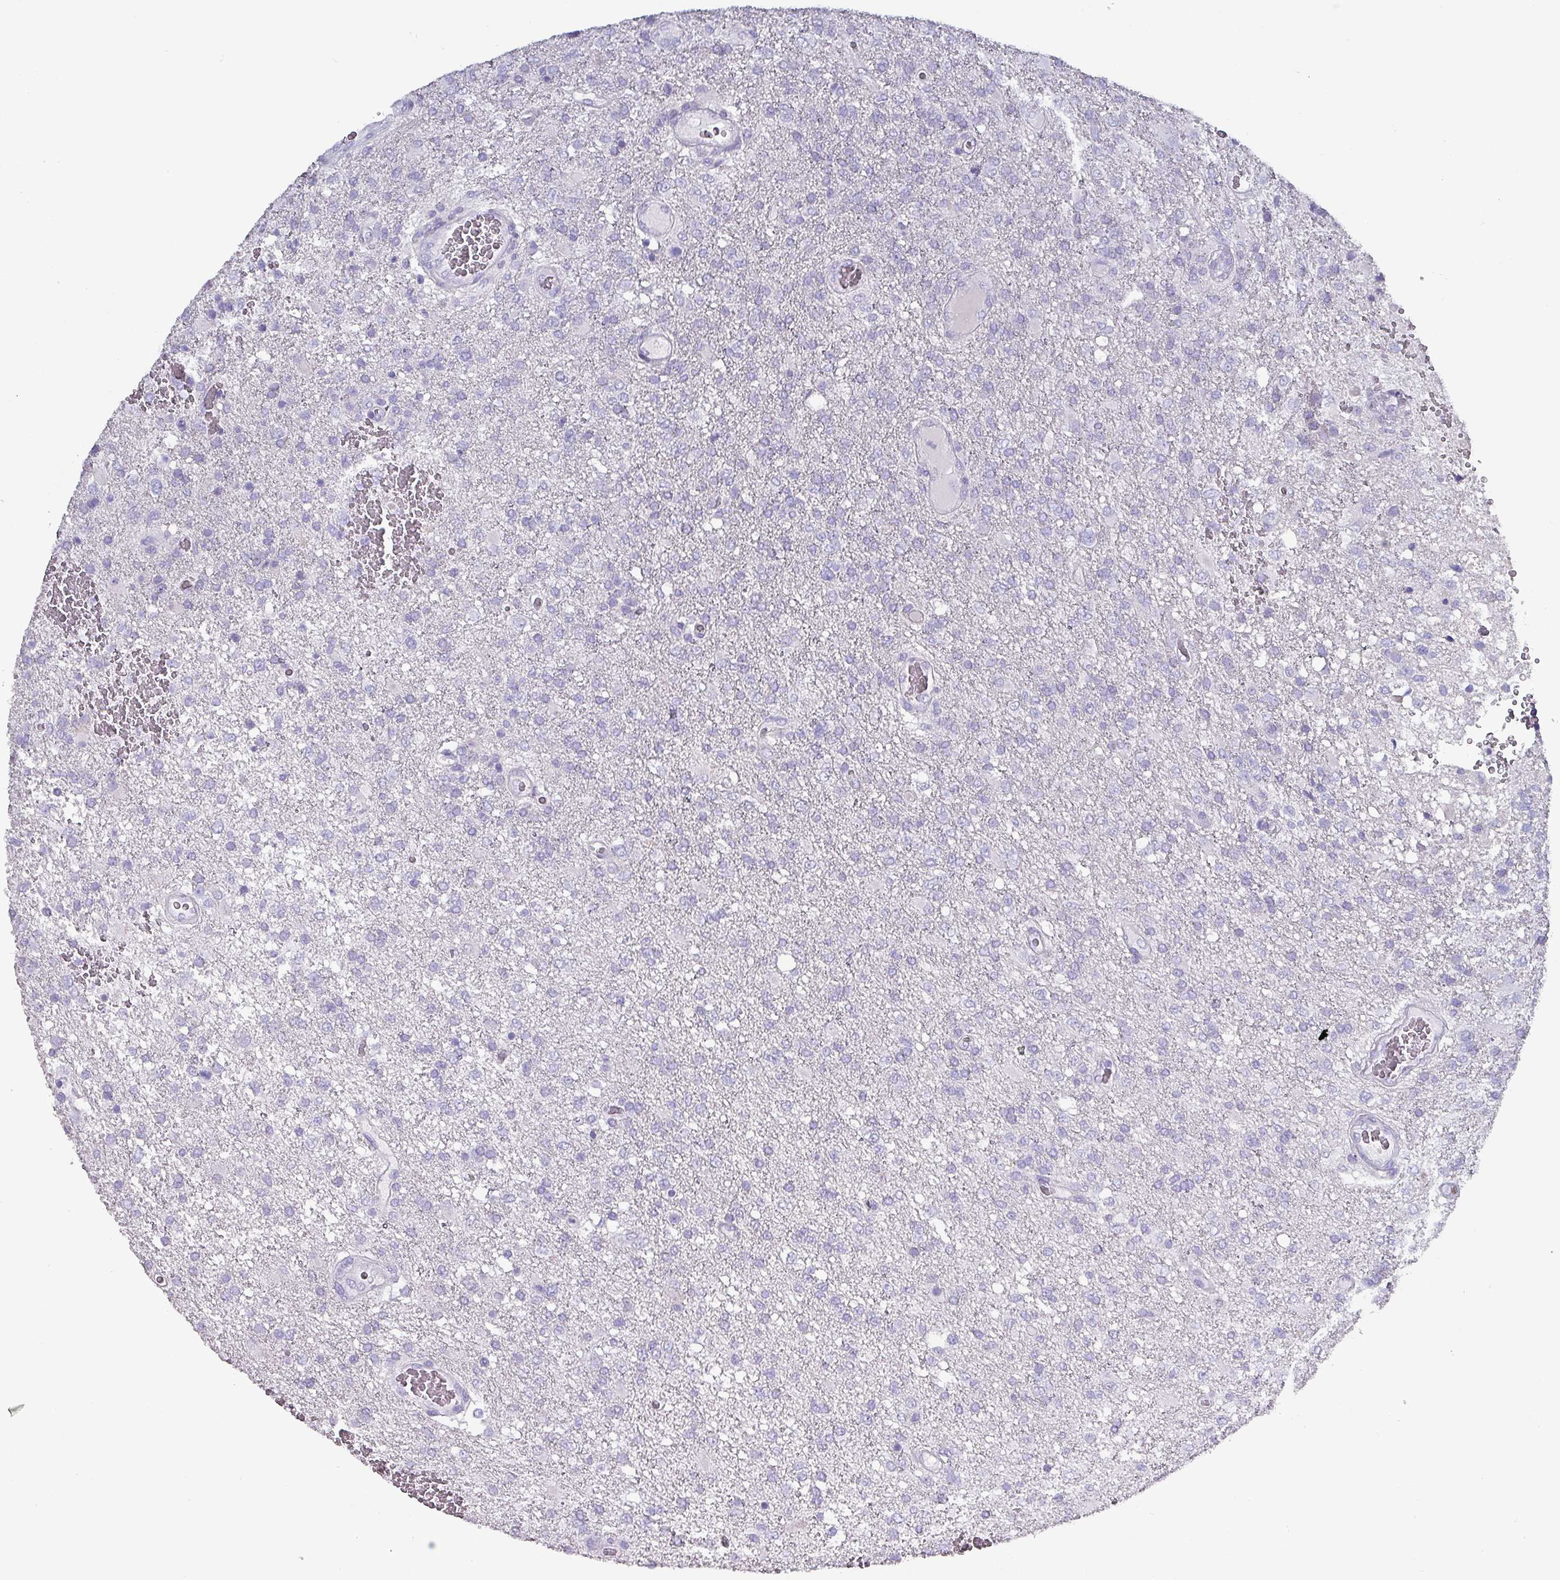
{"staining": {"intensity": "negative", "quantity": "none", "location": "none"}, "tissue": "glioma", "cell_type": "Tumor cells", "image_type": "cancer", "snomed": [{"axis": "morphology", "description": "Glioma, malignant, High grade"}, {"axis": "topography", "description": "Brain"}], "caption": "Histopathology image shows no protein positivity in tumor cells of glioma tissue.", "gene": "INS-IGF2", "patient": {"sex": "female", "age": 74}}